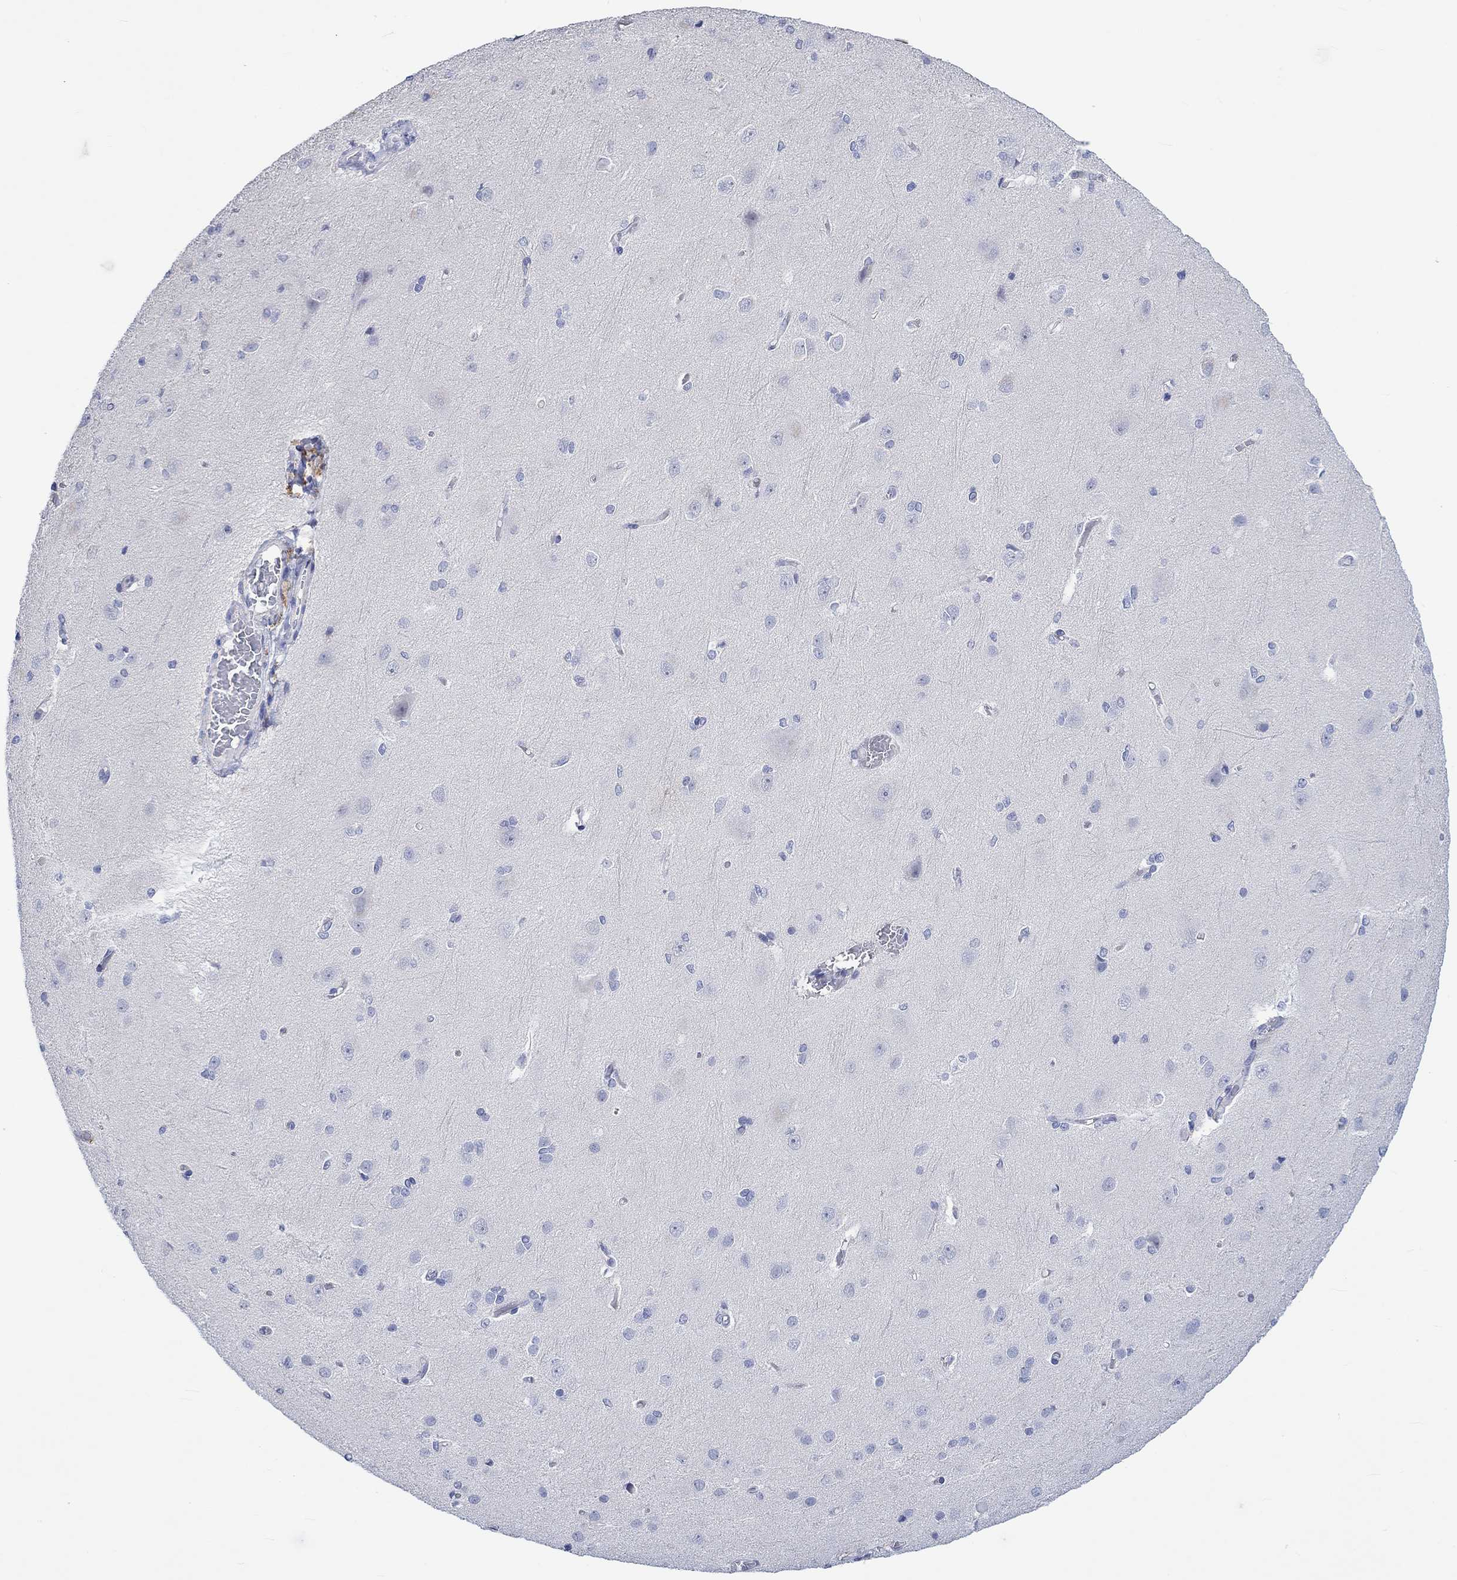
{"staining": {"intensity": "negative", "quantity": "none", "location": "none"}, "tissue": "cerebral cortex", "cell_type": "Endothelial cells", "image_type": "normal", "snomed": [{"axis": "morphology", "description": "Normal tissue, NOS"}, {"axis": "topography", "description": "Cerebral cortex"}], "caption": "High power microscopy histopathology image of an IHC photomicrograph of normal cerebral cortex, revealing no significant positivity in endothelial cells. (DAB (3,3'-diaminobenzidine) immunohistochemistry (IHC) visualized using brightfield microscopy, high magnification).", "gene": "AGRP", "patient": {"sex": "male", "age": 37}}